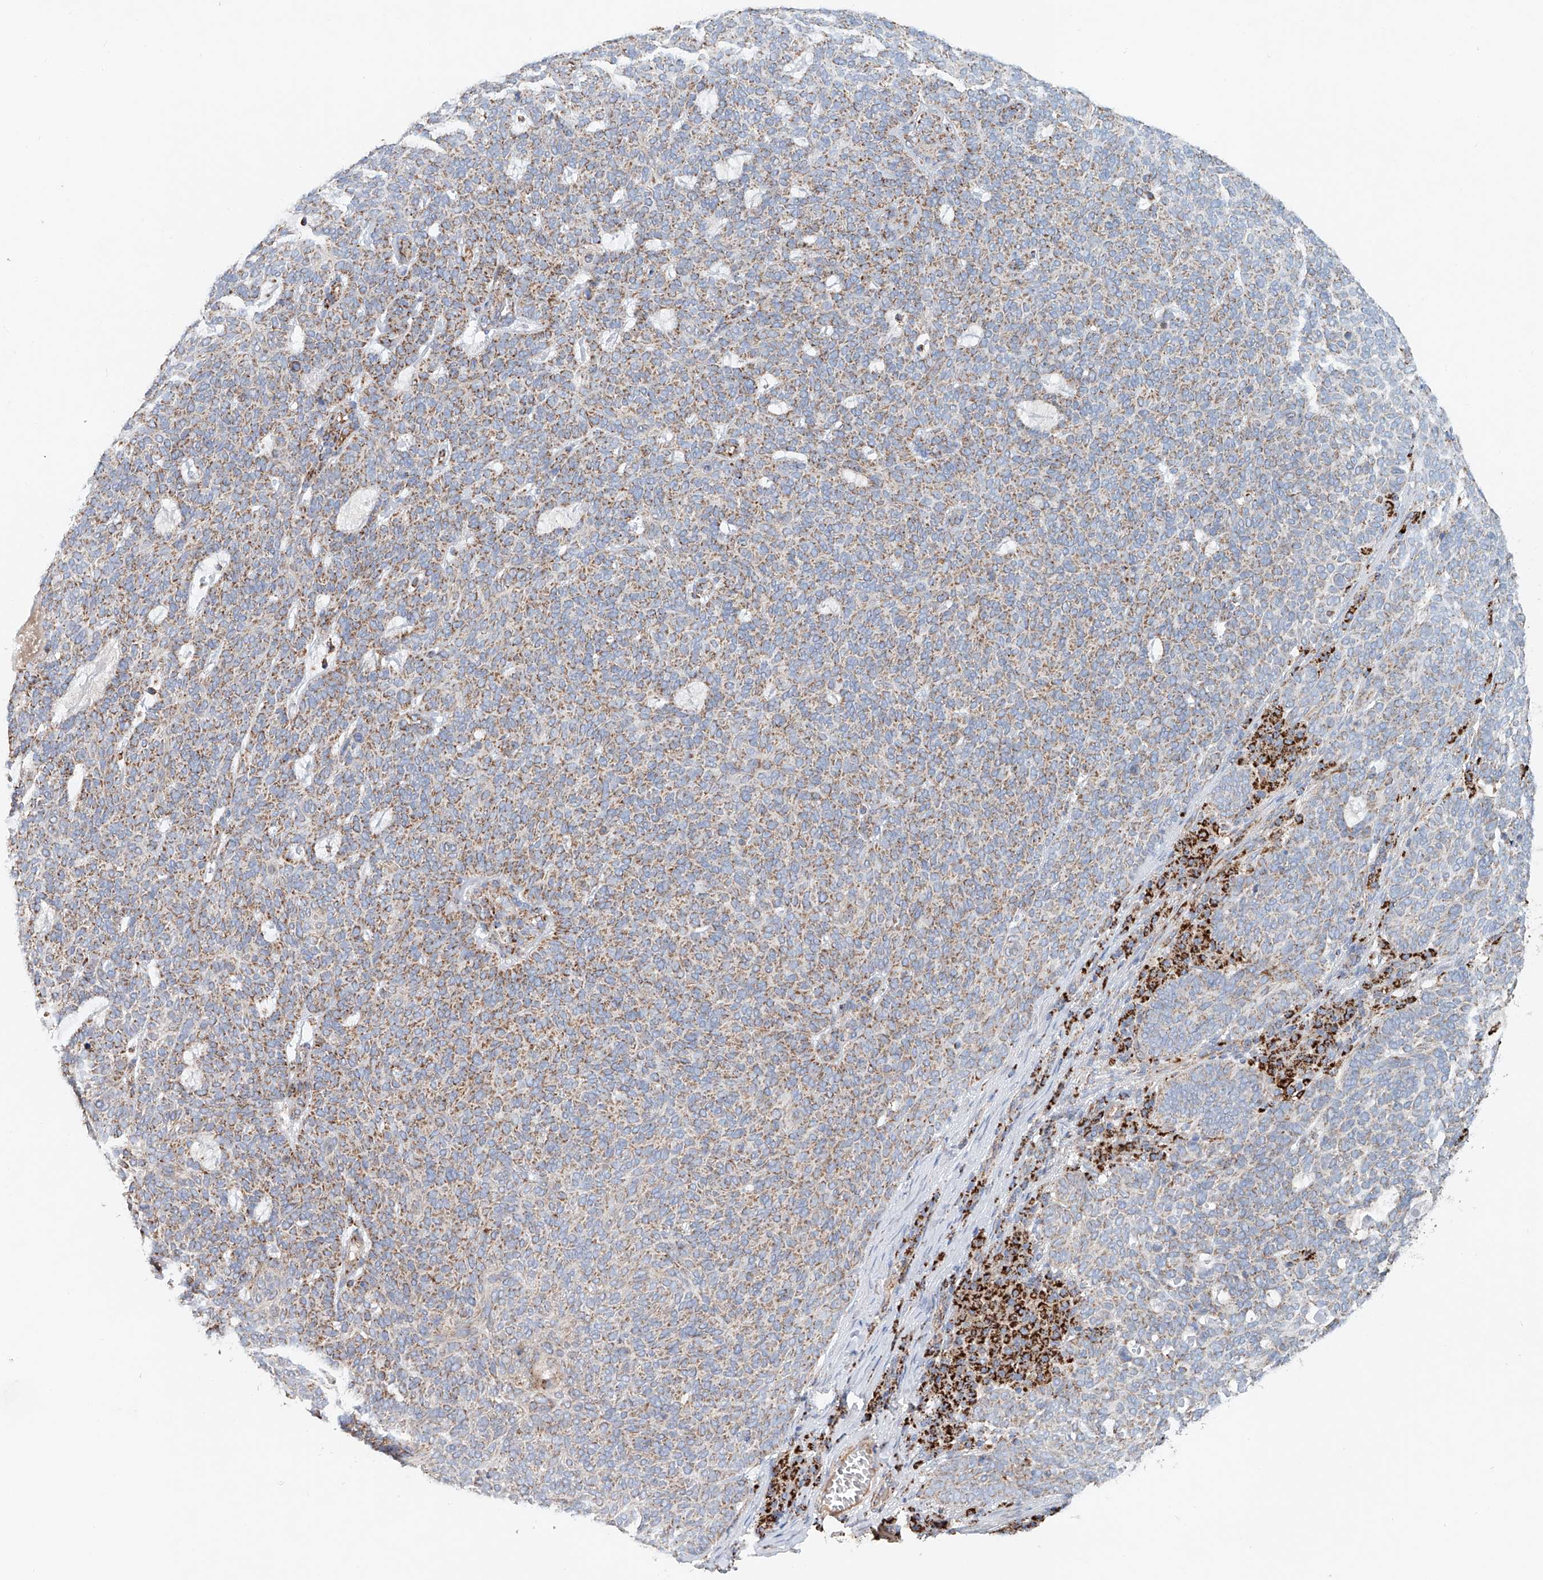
{"staining": {"intensity": "moderate", "quantity": ">75%", "location": "cytoplasmic/membranous"}, "tissue": "skin cancer", "cell_type": "Tumor cells", "image_type": "cancer", "snomed": [{"axis": "morphology", "description": "Squamous cell carcinoma, NOS"}, {"axis": "topography", "description": "Skin"}], "caption": "High-power microscopy captured an immunohistochemistry micrograph of skin cancer, revealing moderate cytoplasmic/membranous staining in approximately >75% of tumor cells.", "gene": "CARD10", "patient": {"sex": "female", "age": 90}}